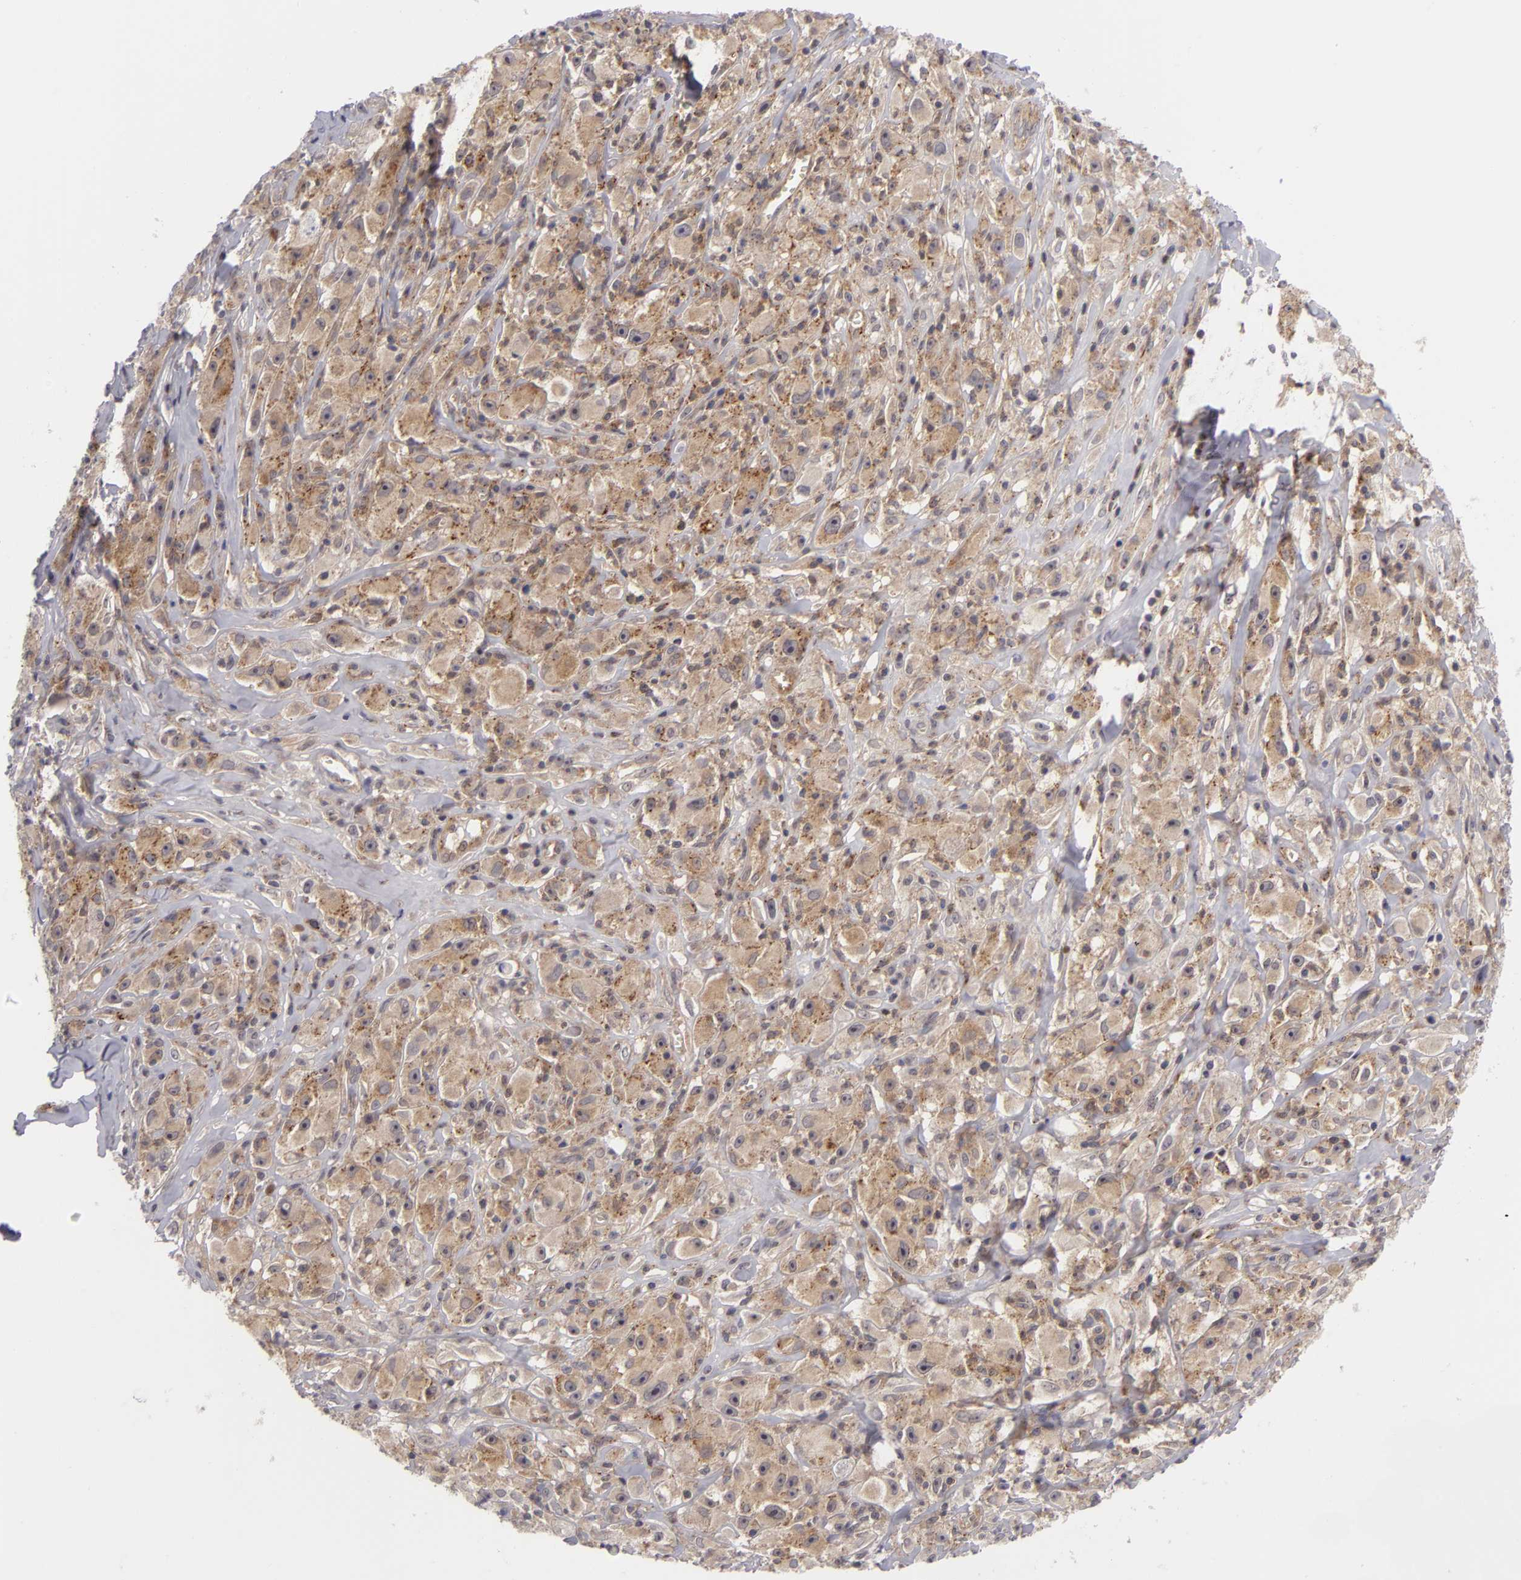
{"staining": {"intensity": "weak", "quantity": ">75%", "location": "cytoplasmic/membranous"}, "tissue": "melanoma", "cell_type": "Tumor cells", "image_type": "cancer", "snomed": [{"axis": "morphology", "description": "Malignant melanoma, NOS"}, {"axis": "topography", "description": "Skin"}], "caption": "About >75% of tumor cells in melanoma demonstrate weak cytoplasmic/membranous protein staining as visualized by brown immunohistochemical staining.", "gene": "BCL10", "patient": {"sex": "male", "age": 56}}